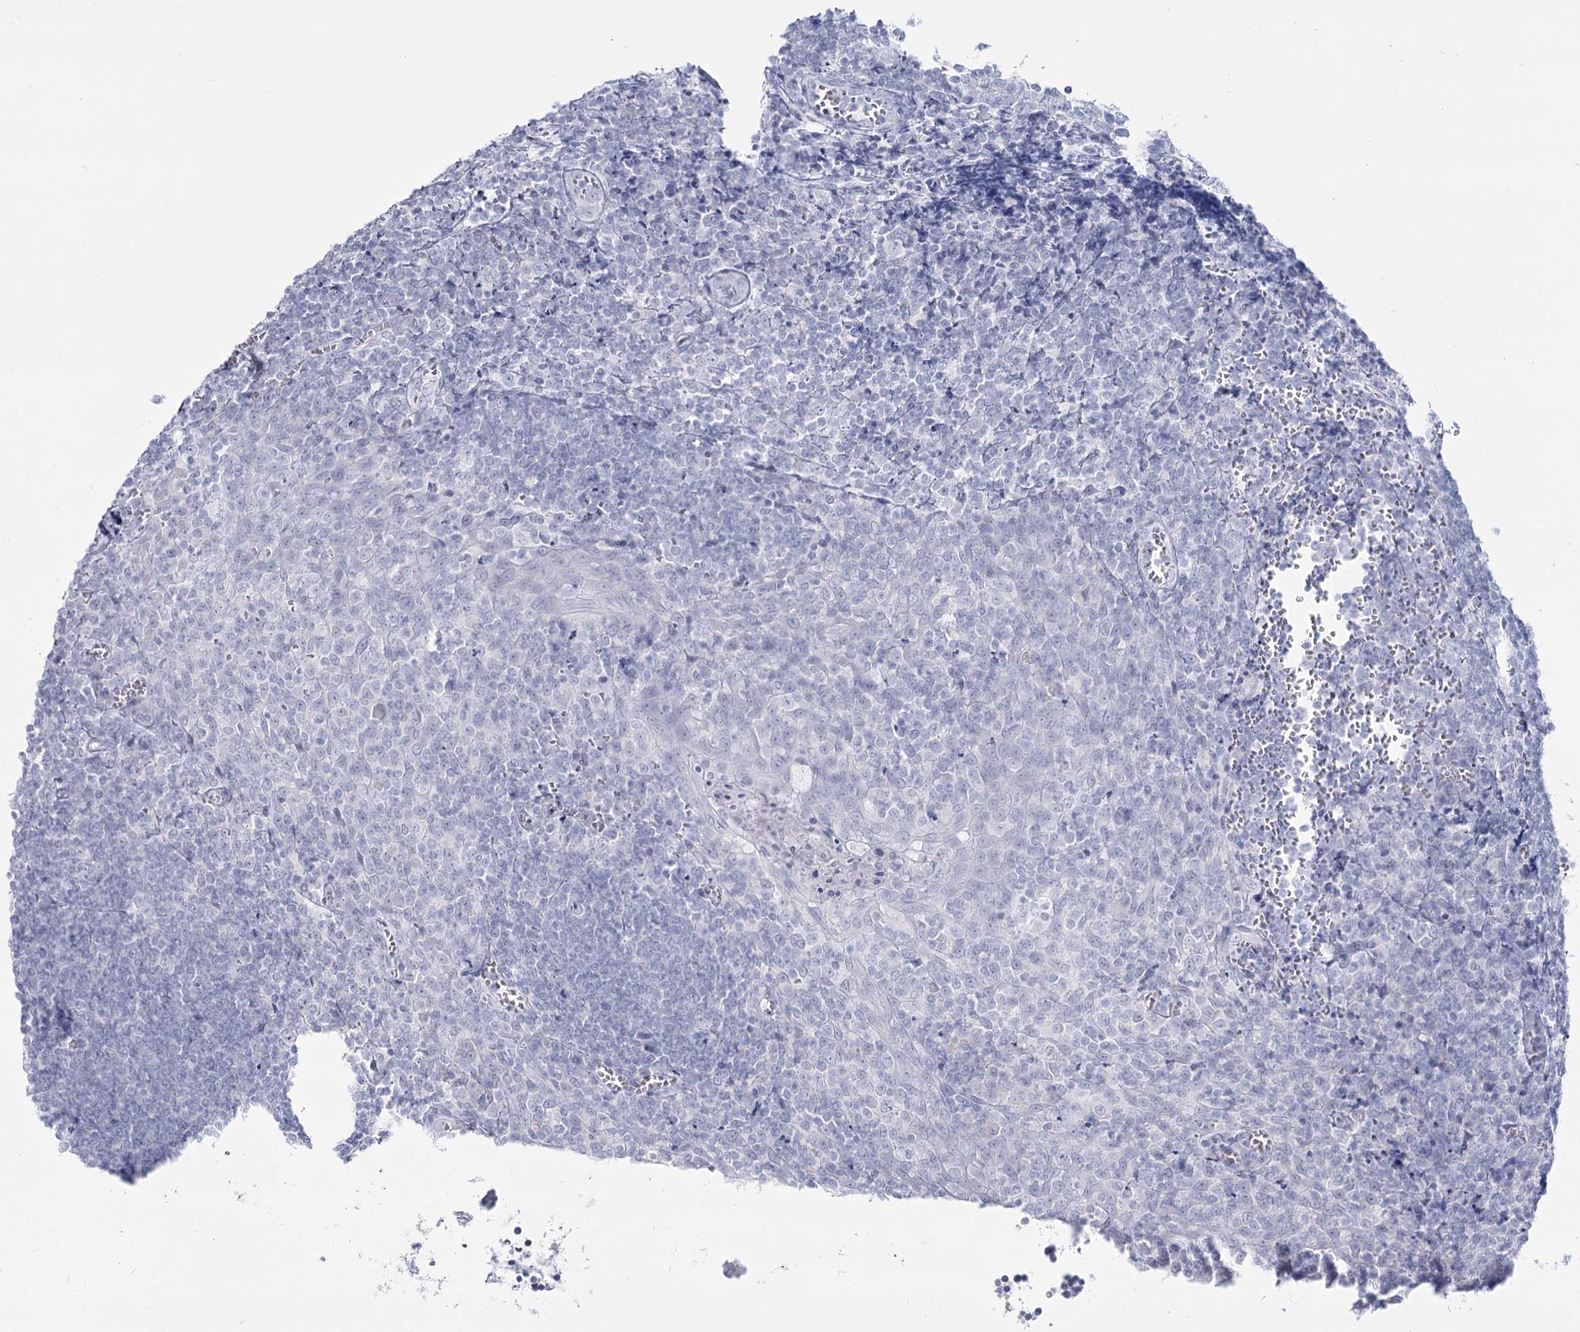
{"staining": {"intensity": "negative", "quantity": "none", "location": "none"}, "tissue": "tonsil", "cell_type": "Germinal center cells", "image_type": "normal", "snomed": [{"axis": "morphology", "description": "Normal tissue, NOS"}, {"axis": "topography", "description": "Tonsil"}], "caption": "Germinal center cells show no significant positivity in benign tonsil.", "gene": "SLC6A19", "patient": {"sex": "male", "age": 27}}